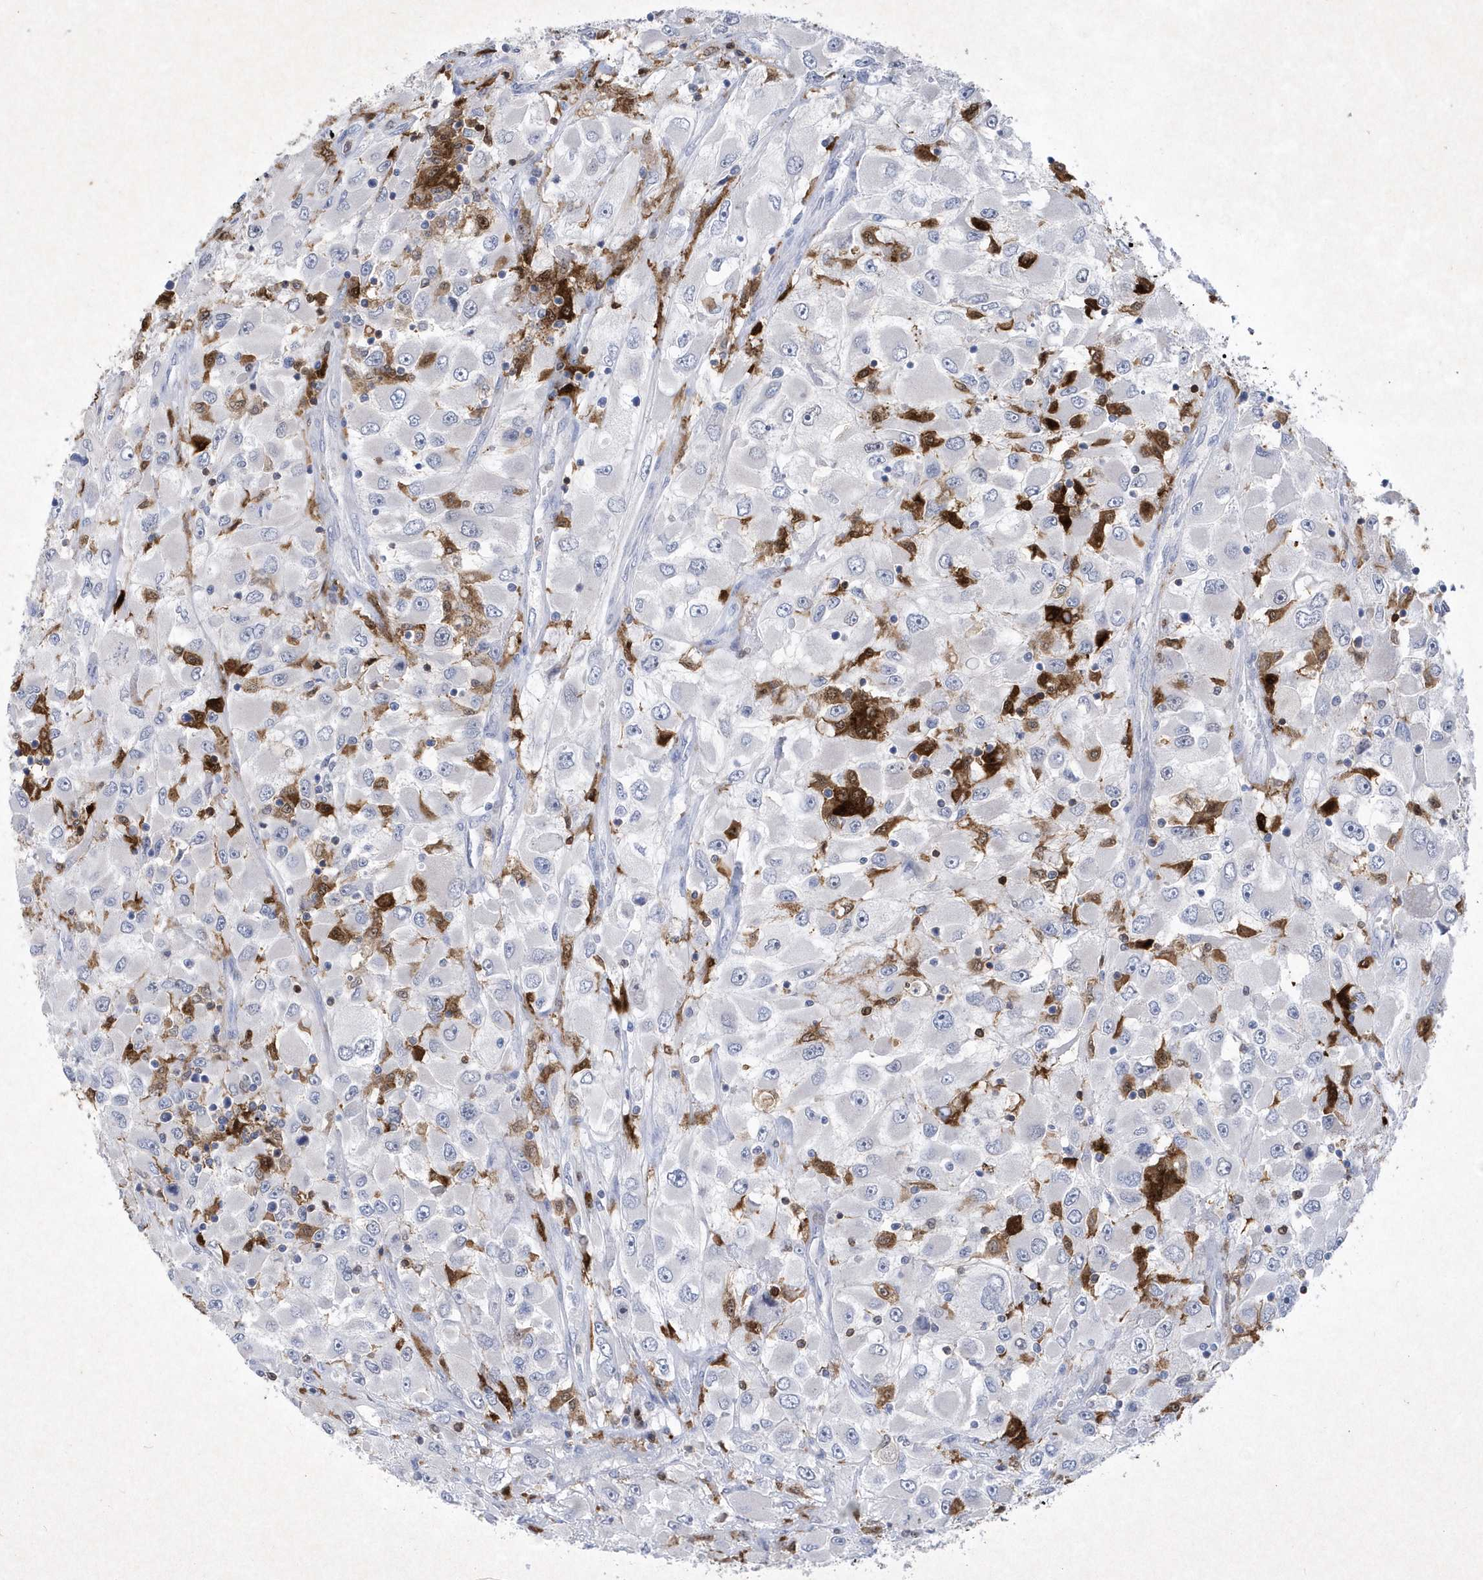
{"staining": {"intensity": "negative", "quantity": "none", "location": "none"}, "tissue": "renal cancer", "cell_type": "Tumor cells", "image_type": "cancer", "snomed": [{"axis": "morphology", "description": "Adenocarcinoma, NOS"}, {"axis": "topography", "description": "Kidney"}], "caption": "Human adenocarcinoma (renal) stained for a protein using immunohistochemistry (IHC) displays no expression in tumor cells.", "gene": "BHLHA15", "patient": {"sex": "female", "age": 52}}